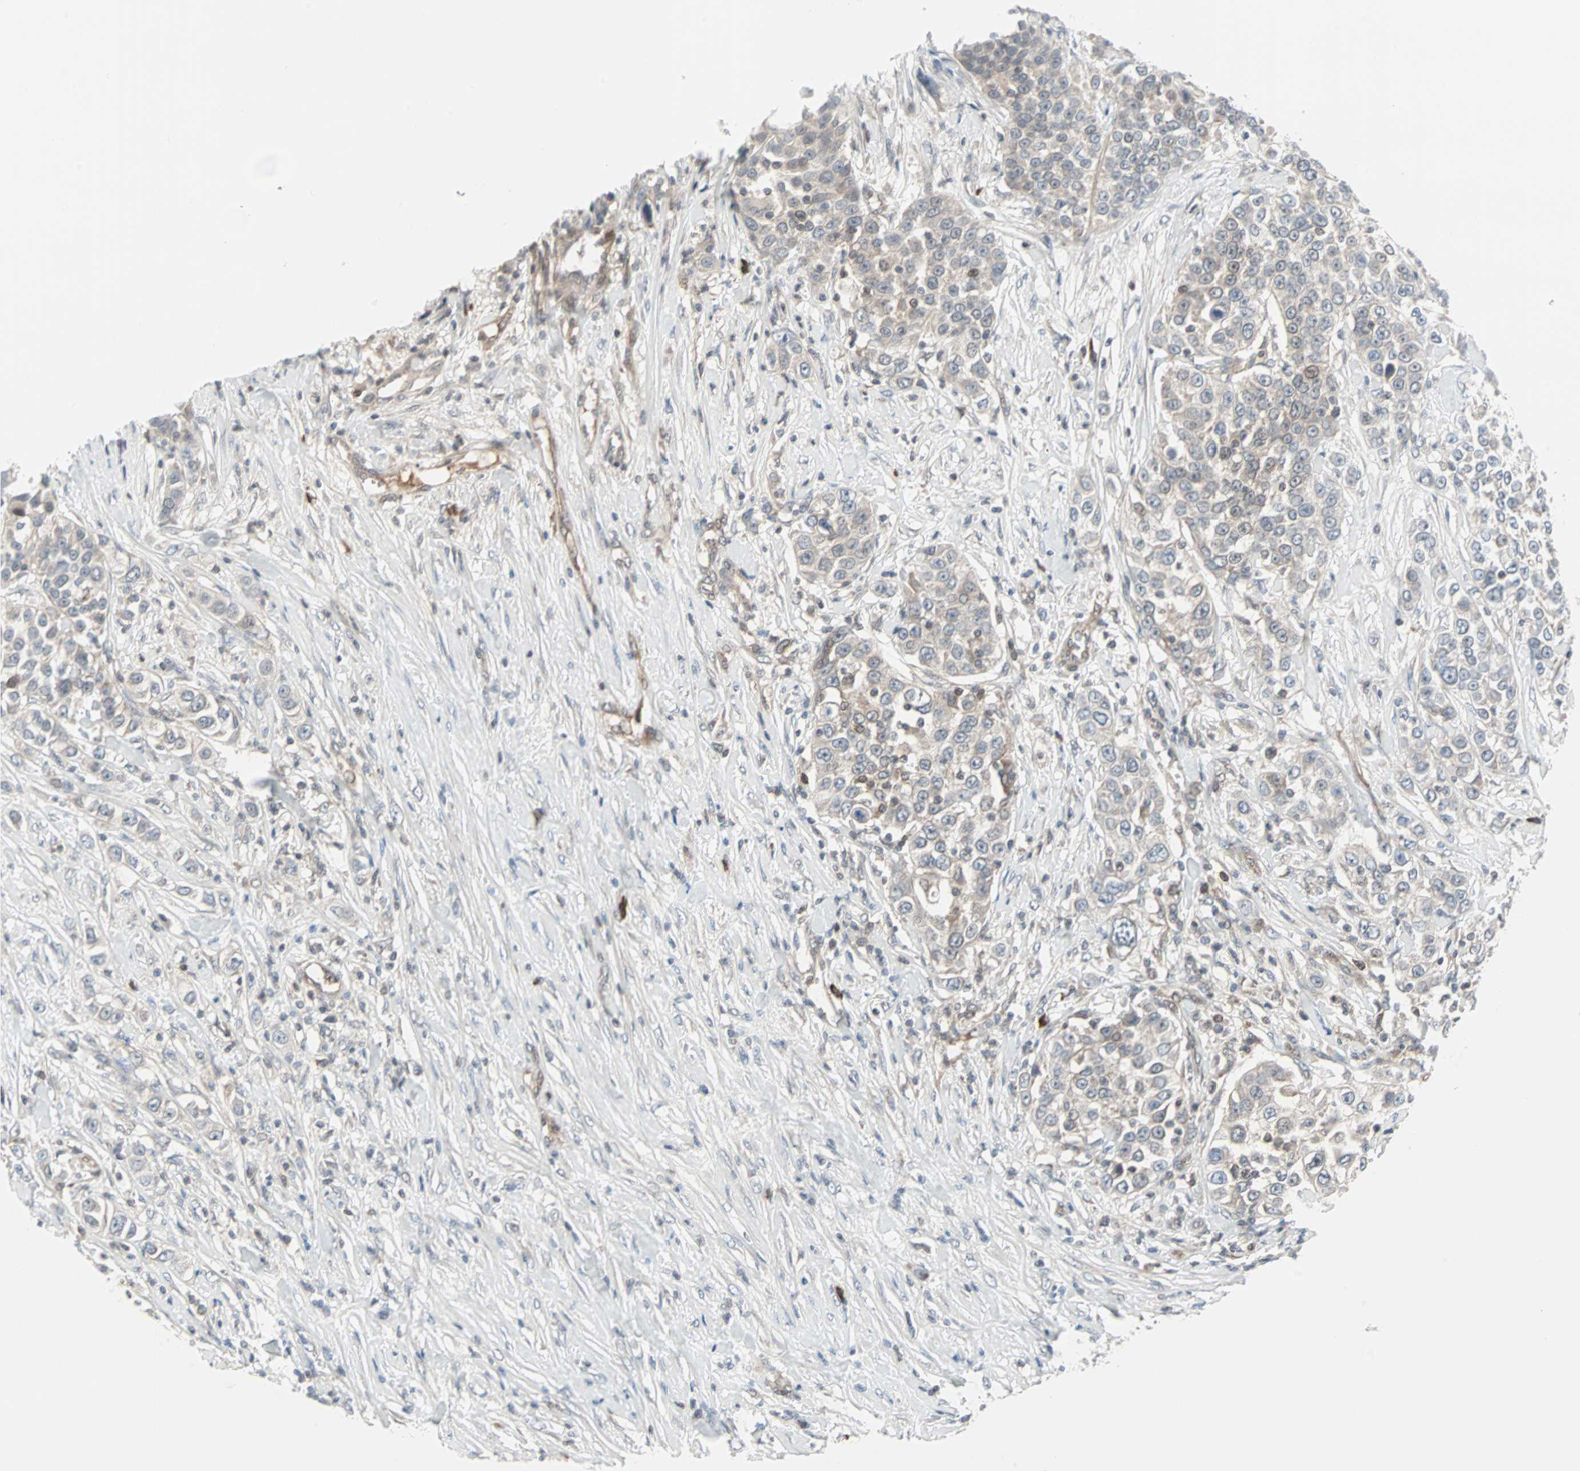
{"staining": {"intensity": "weak", "quantity": "<25%", "location": "cytoplasmic/membranous"}, "tissue": "urothelial cancer", "cell_type": "Tumor cells", "image_type": "cancer", "snomed": [{"axis": "morphology", "description": "Urothelial carcinoma, High grade"}, {"axis": "topography", "description": "Urinary bladder"}], "caption": "IHC histopathology image of urothelial carcinoma (high-grade) stained for a protein (brown), which exhibits no staining in tumor cells. The staining was performed using DAB to visualize the protein expression in brown, while the nuclei were stained in blue with hematoxylin (Magnification: 20x).", "gene": "CASP3", "patient": {"sex": "female", "age": 80}}